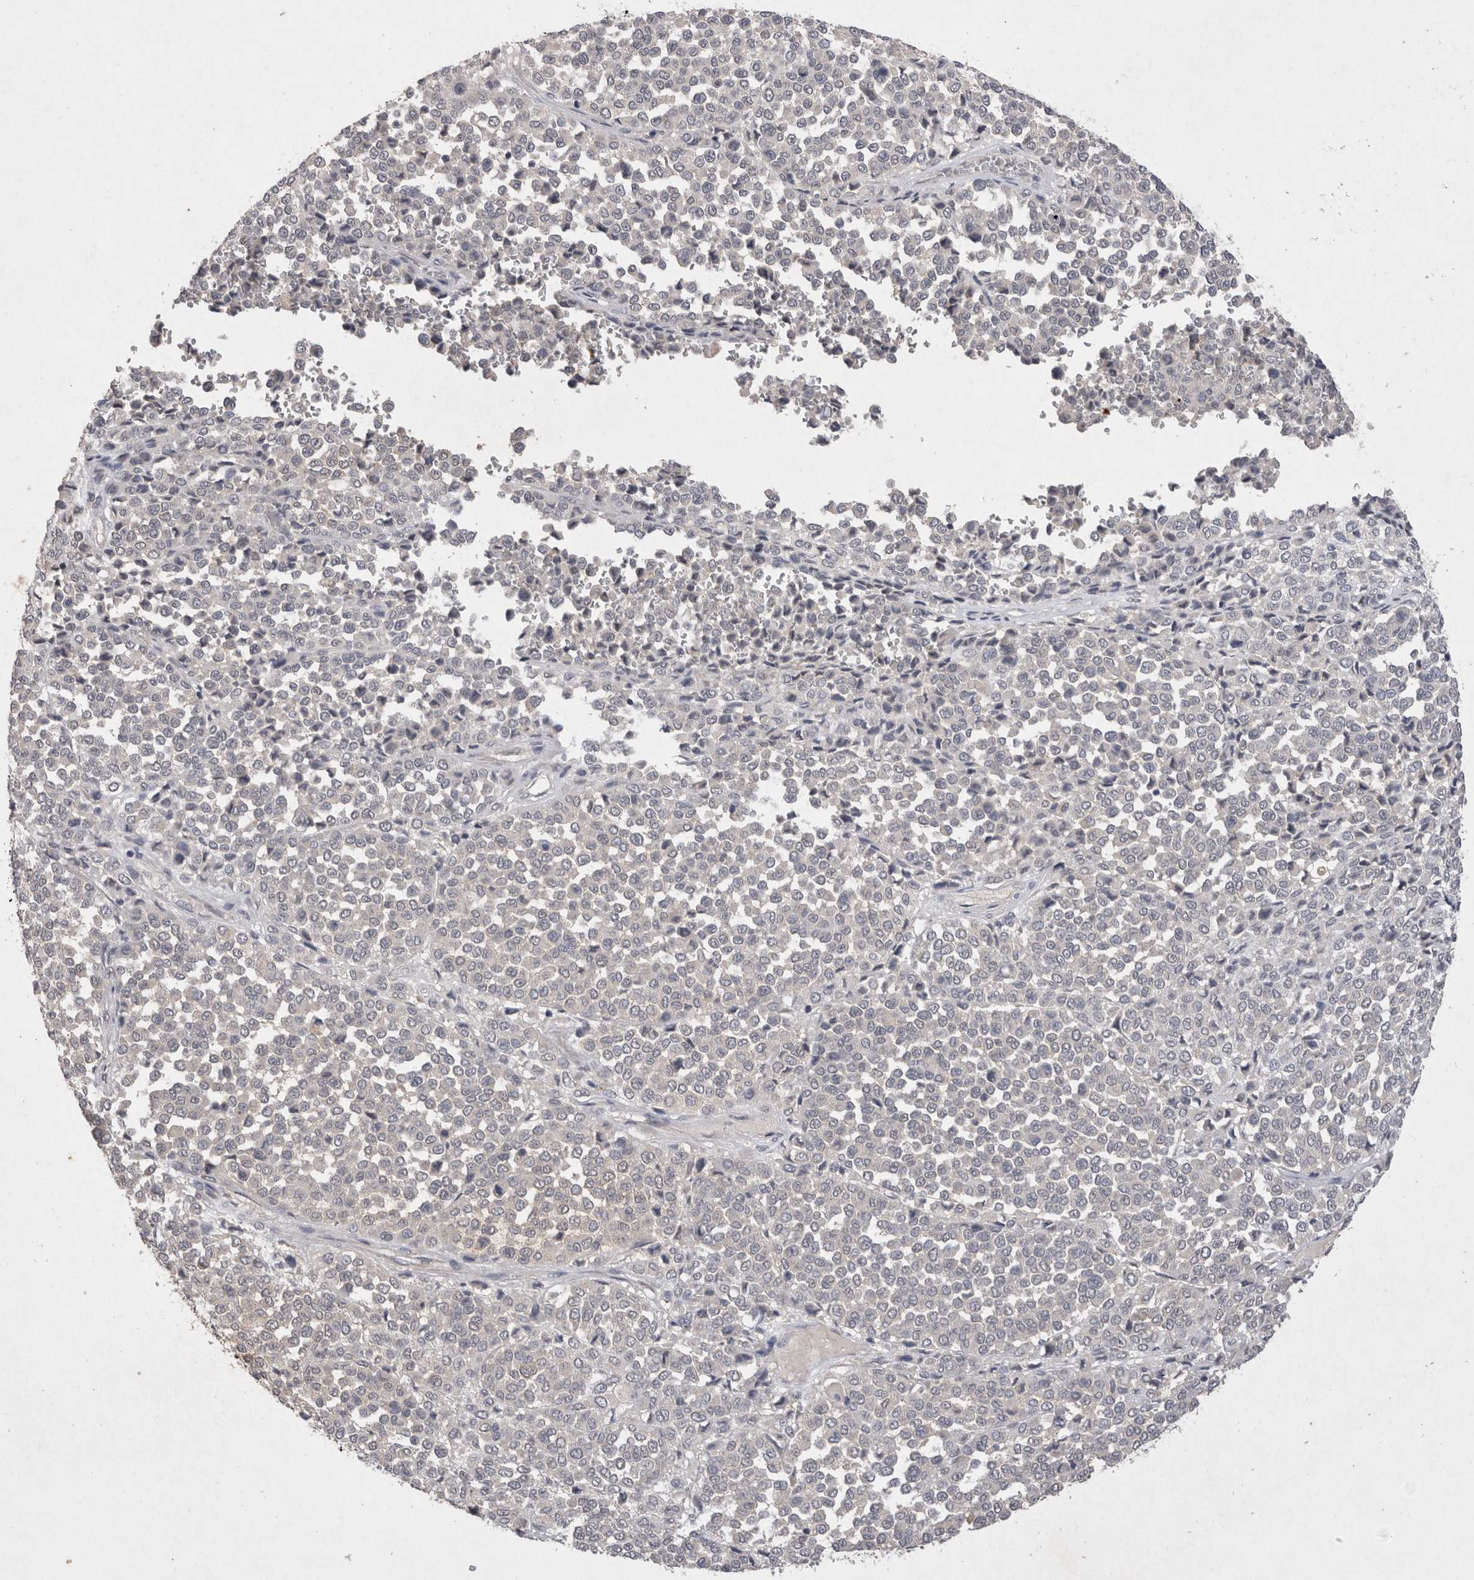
{"staining": {"intensity": "negative", "quantity": "none", "location": "none"}, "tissue": "melanoma", "cell_type": "Tumor cells", "image_type": "cancer", "snomed": [{"axis": "morphology", "description": "Malignant melanoma, Metastatic site"}, {"axis": "topography", "description": "Pancreas"}], "caption": "DAB immunohistochemical staining of malignant melanoma (metastatic site) reveals no significant positivity in tumor cells.", "gene": "RASSF3", "patient": {"sex": "female", "age": 30}}